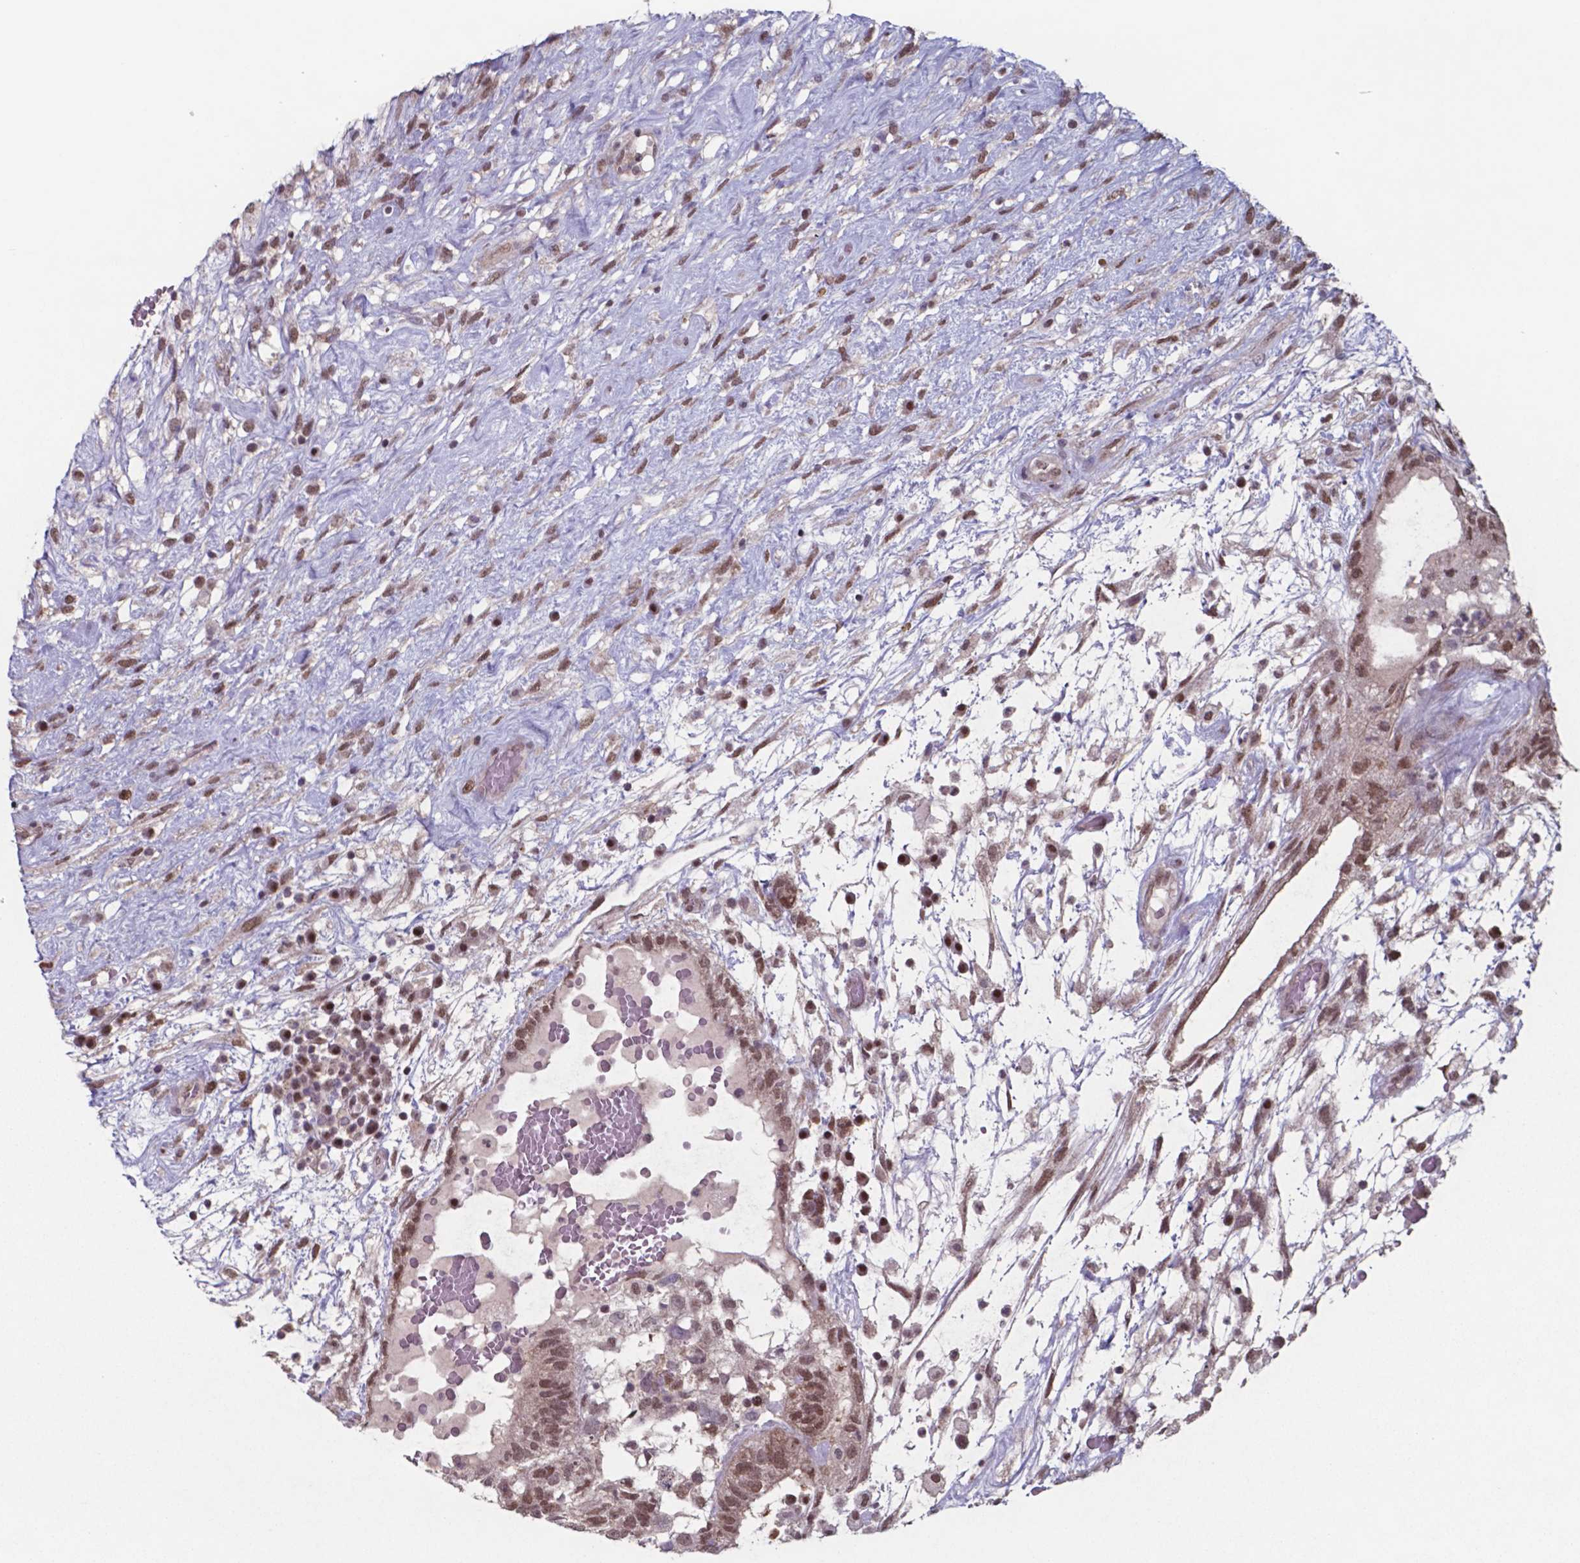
{"staining": {"intensity": "moderate", "quantity": ">75%", "location": "nuclear"}, "tissue": "testis cancer", "cell_type": "Tumor cells", "image_type": "cancer", "snomed": [{"axis": "morphology", "description": "Normal tissue, NOS"}, {"axis": "morphology", "description": "Carcinoma, Embryonal, NOS"}, {"axis": "topography", "description": "Testis"}], "caption": "Brown immunohistochemical staining in human testis embryonal carcinoma displays moderate nuclear expression in approximately >75% of tumor cells.", "gene": "UBA1", "patient": {"sex": "male", "age": 32}}